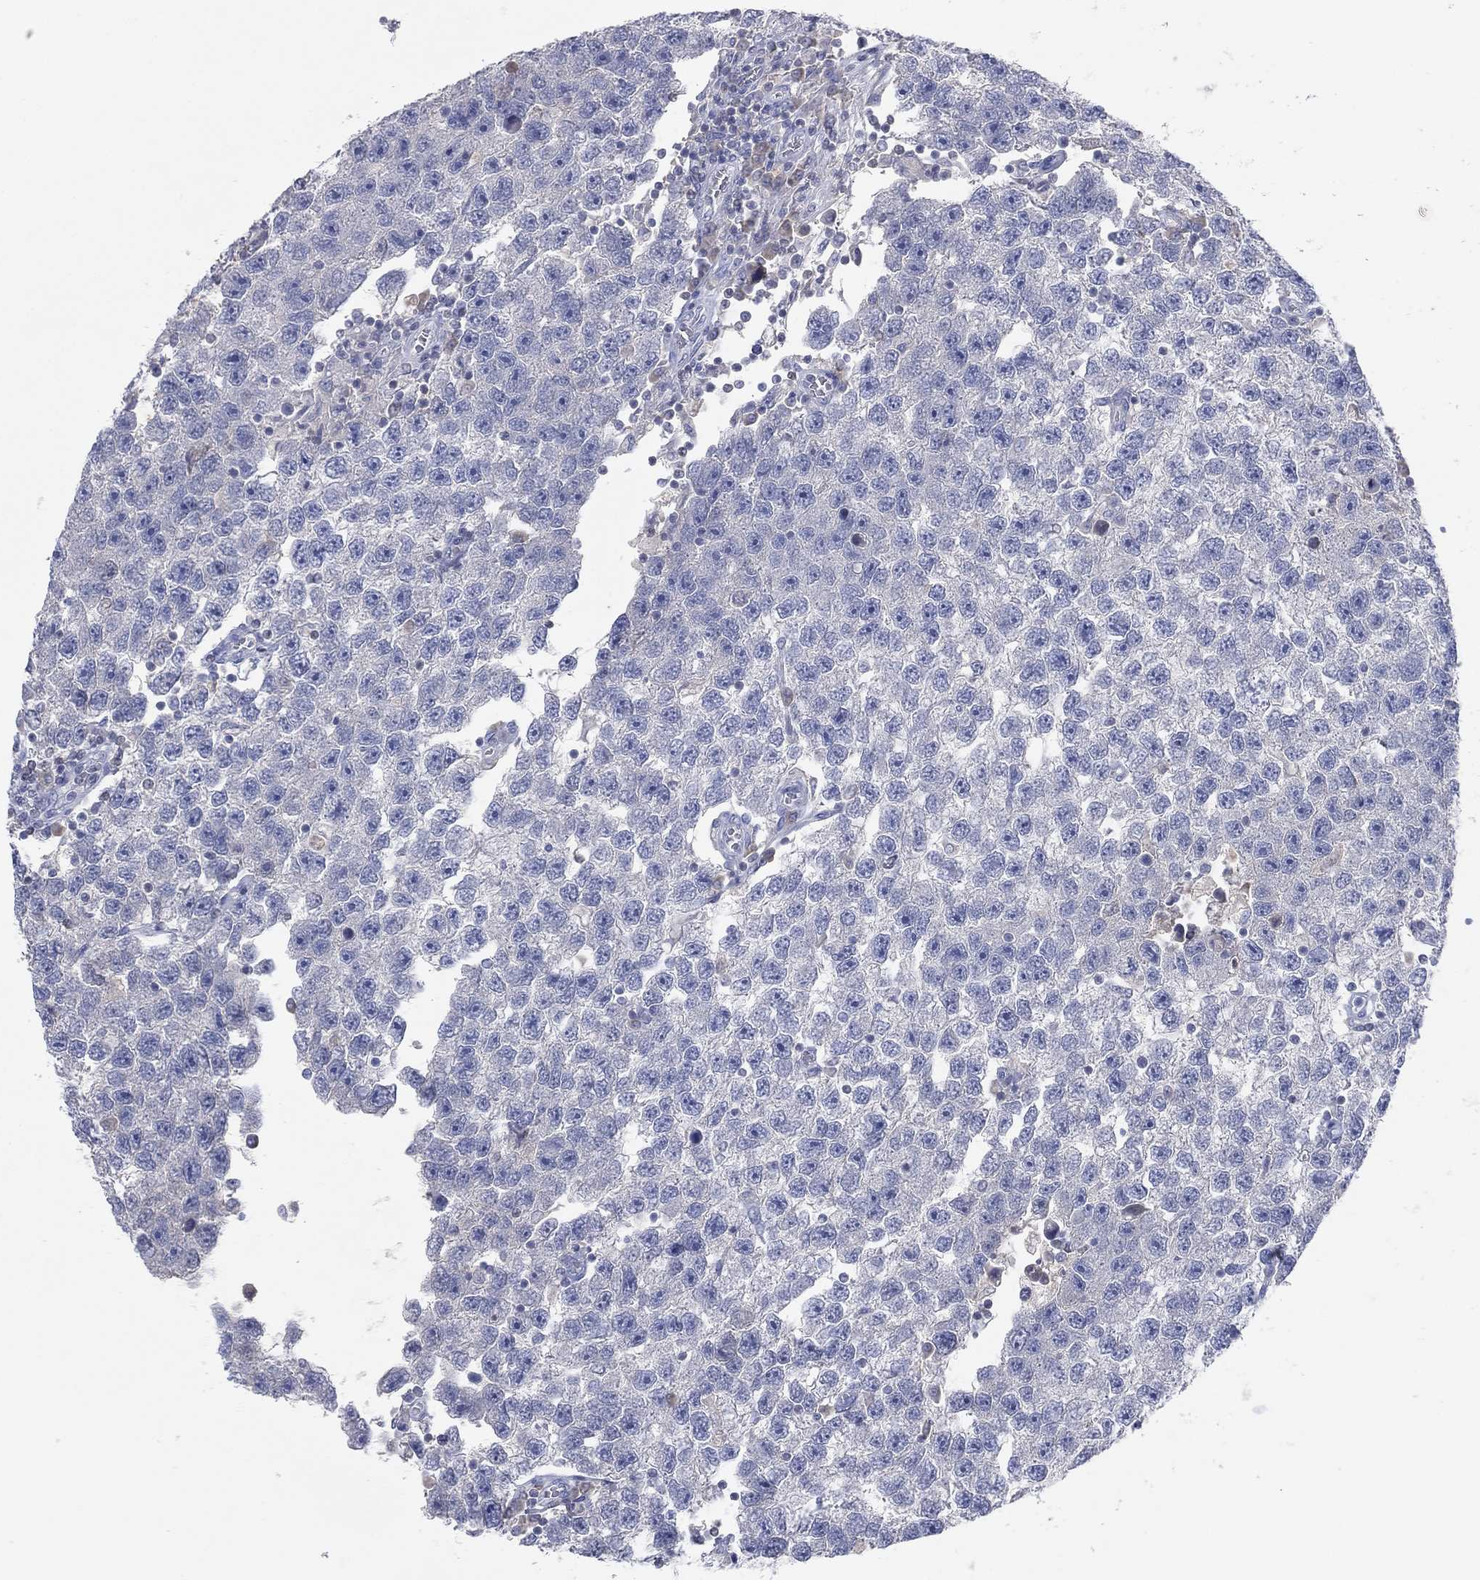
{"staining": {"intensity": "negative", "quantity": "none", "location": "none"}, "tissue": "testis cancer", "cell_type": "Tumor cells", "image_type": "cancer", "snomed": [{"axis": "morphology", "description": "Seminoma, NOS"}, {"axis": "topography", "description": "Testis"}], "caption": "DAB immunohistochemical staining of human seminoma (testis) reveals no significant staining in tumor cells.", "gene": "CPT1B", "patient": {"sex": "male", "age": 26}}